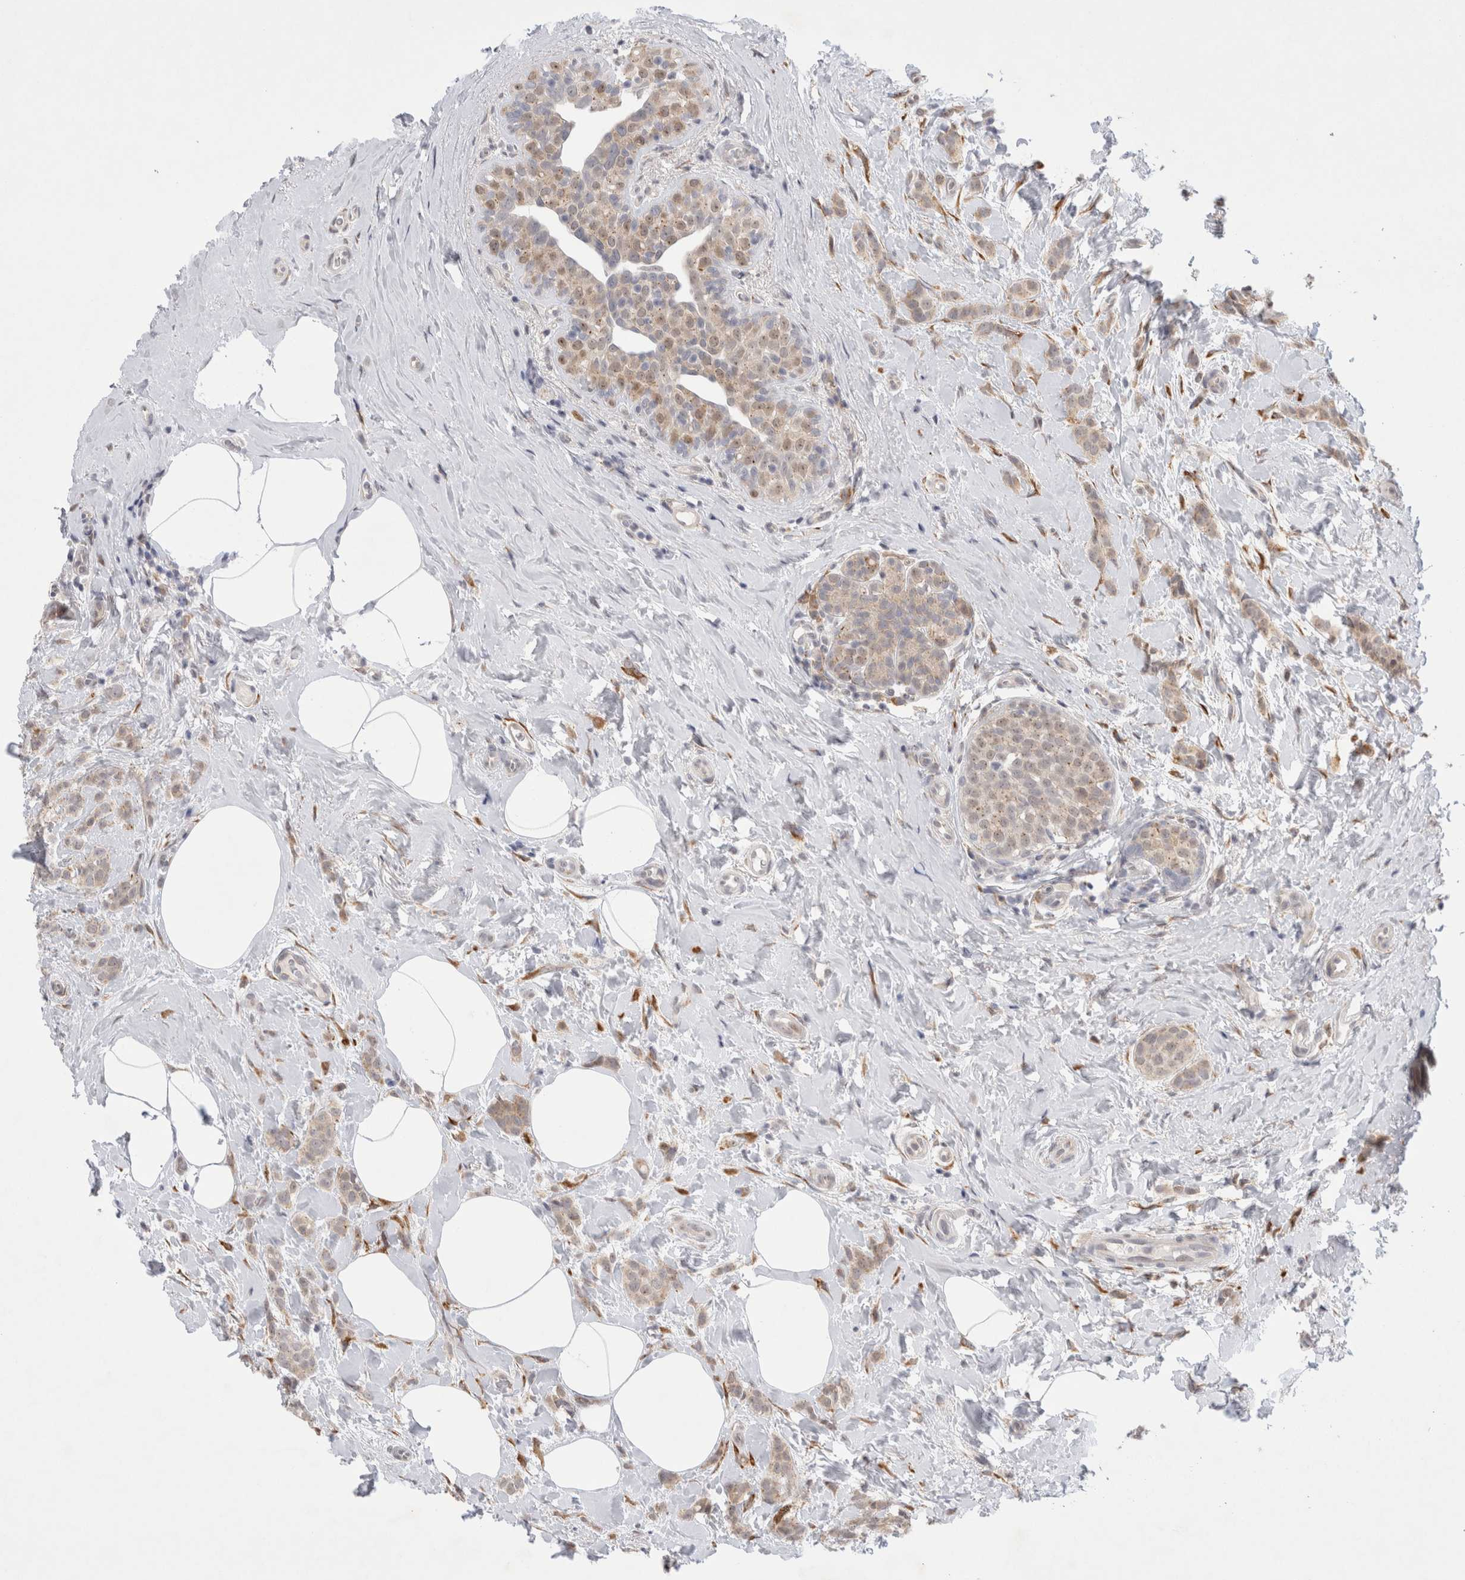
{"staining": {"intensity": "weak", "quantity": "25%-75%", "location": "cytoplasmic/membranous,nuclear"}, "tissue": "breast cancer", "cell_type": "Tumor cells", "image_type": "cancer", "snomed": [{"axis": "morphology", "description": "Lobular carcinoma, in situ"}, {"axis": "morphology", "description": "Lobular carcinoma"}, {"axis": "topography", "description": "Breast"}], "caption": "An image of human breast cancer stained for a protein exhibits weak cytoplasmic/membranous and nuclear brown staining in tumor cells. The protein of interest is shown in brown color, while the nuclei are stained blue.", "gene": "TRMT1L", "patient": {"sex": "female", "age": 41}}